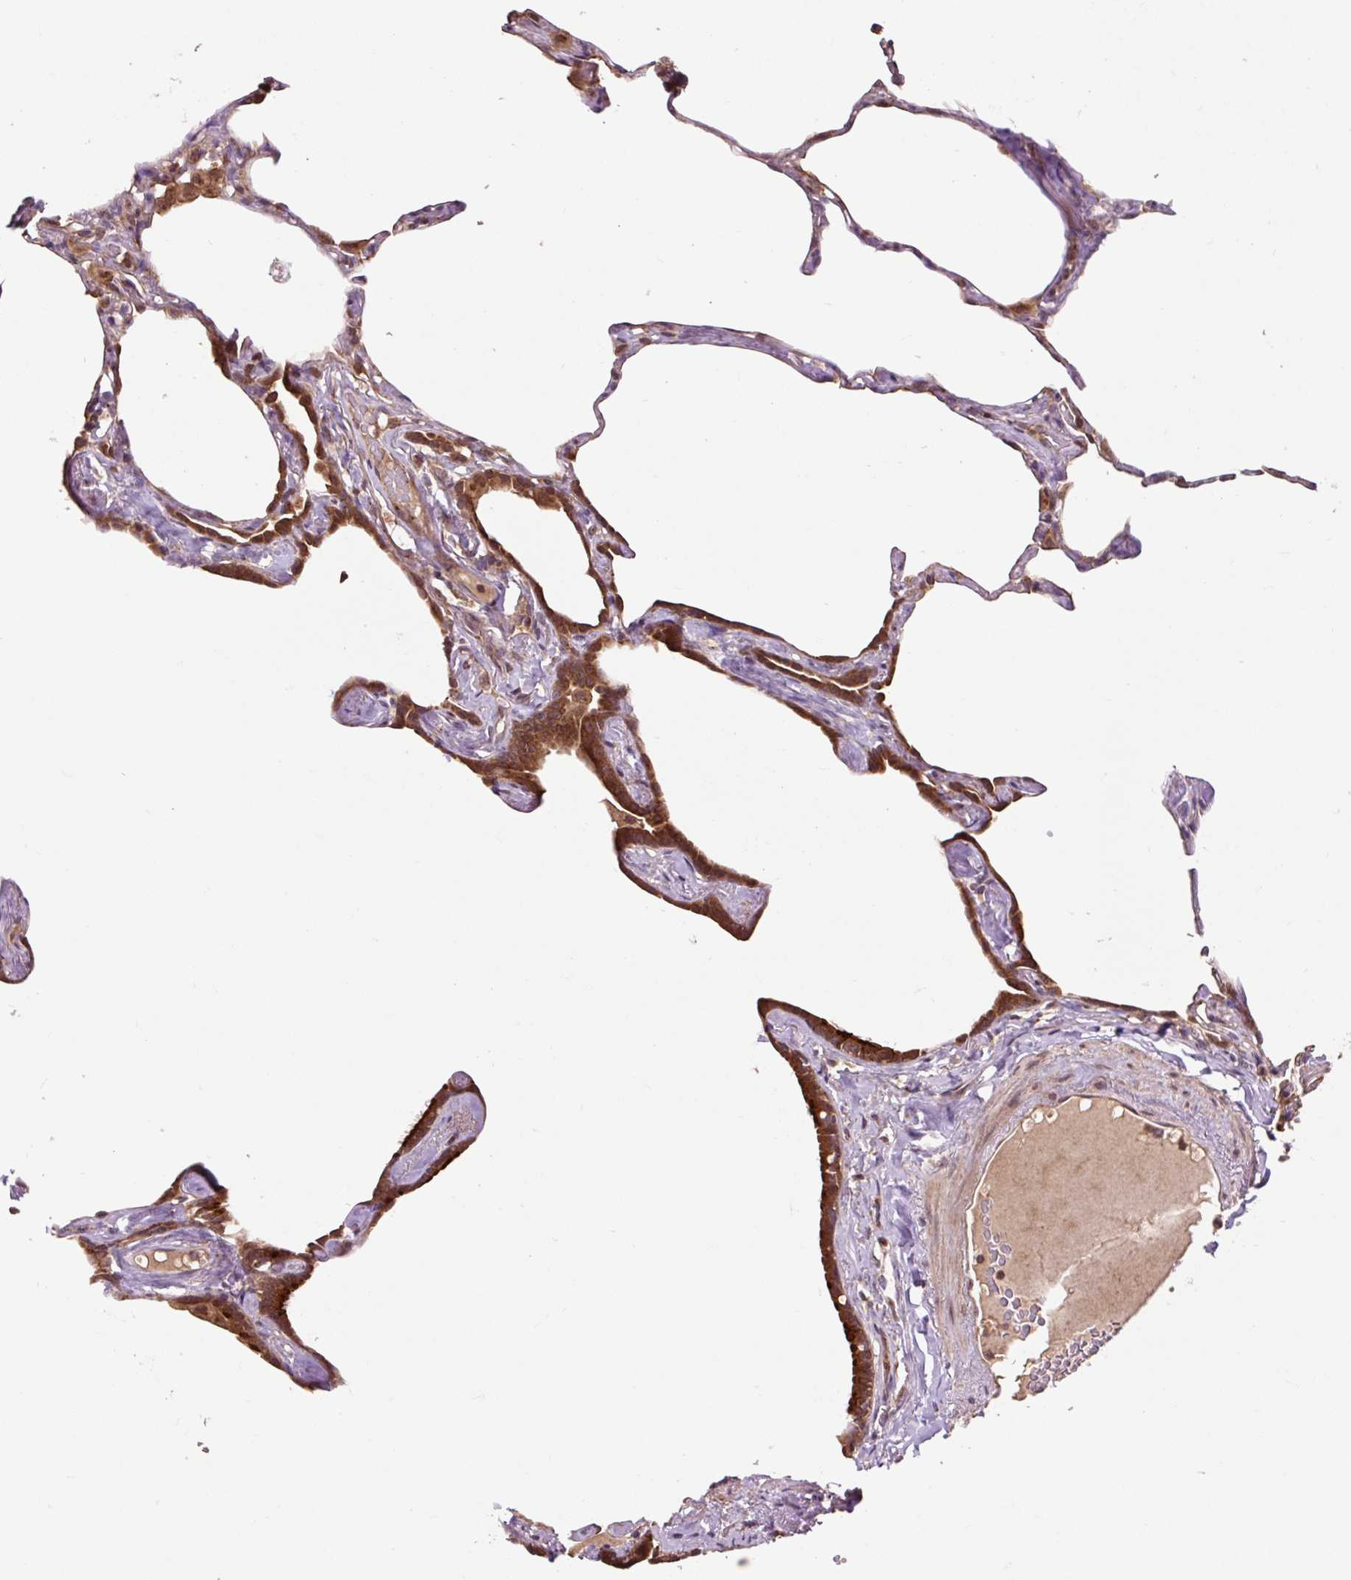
{"staining": {"intensity": "weak", "quantity": "<25%", "location": "cytoplasmic/membranous"}, "tissue": "lung", "cell_type": "Alveolar cells", "image_type": "normal", "snomed": [{"axis": "morphology", "description": "Normal tissue, NOS"}, {"axis": "topography", "description": "Lung"}], "caption": "High power microscopy photomicrograph of an IHC photomicrograph of unremarkable lung, revealing no significant positivity in alveolar cells.", "gene": "MMS19", "patient": {"sex": "male", "age": 65}}